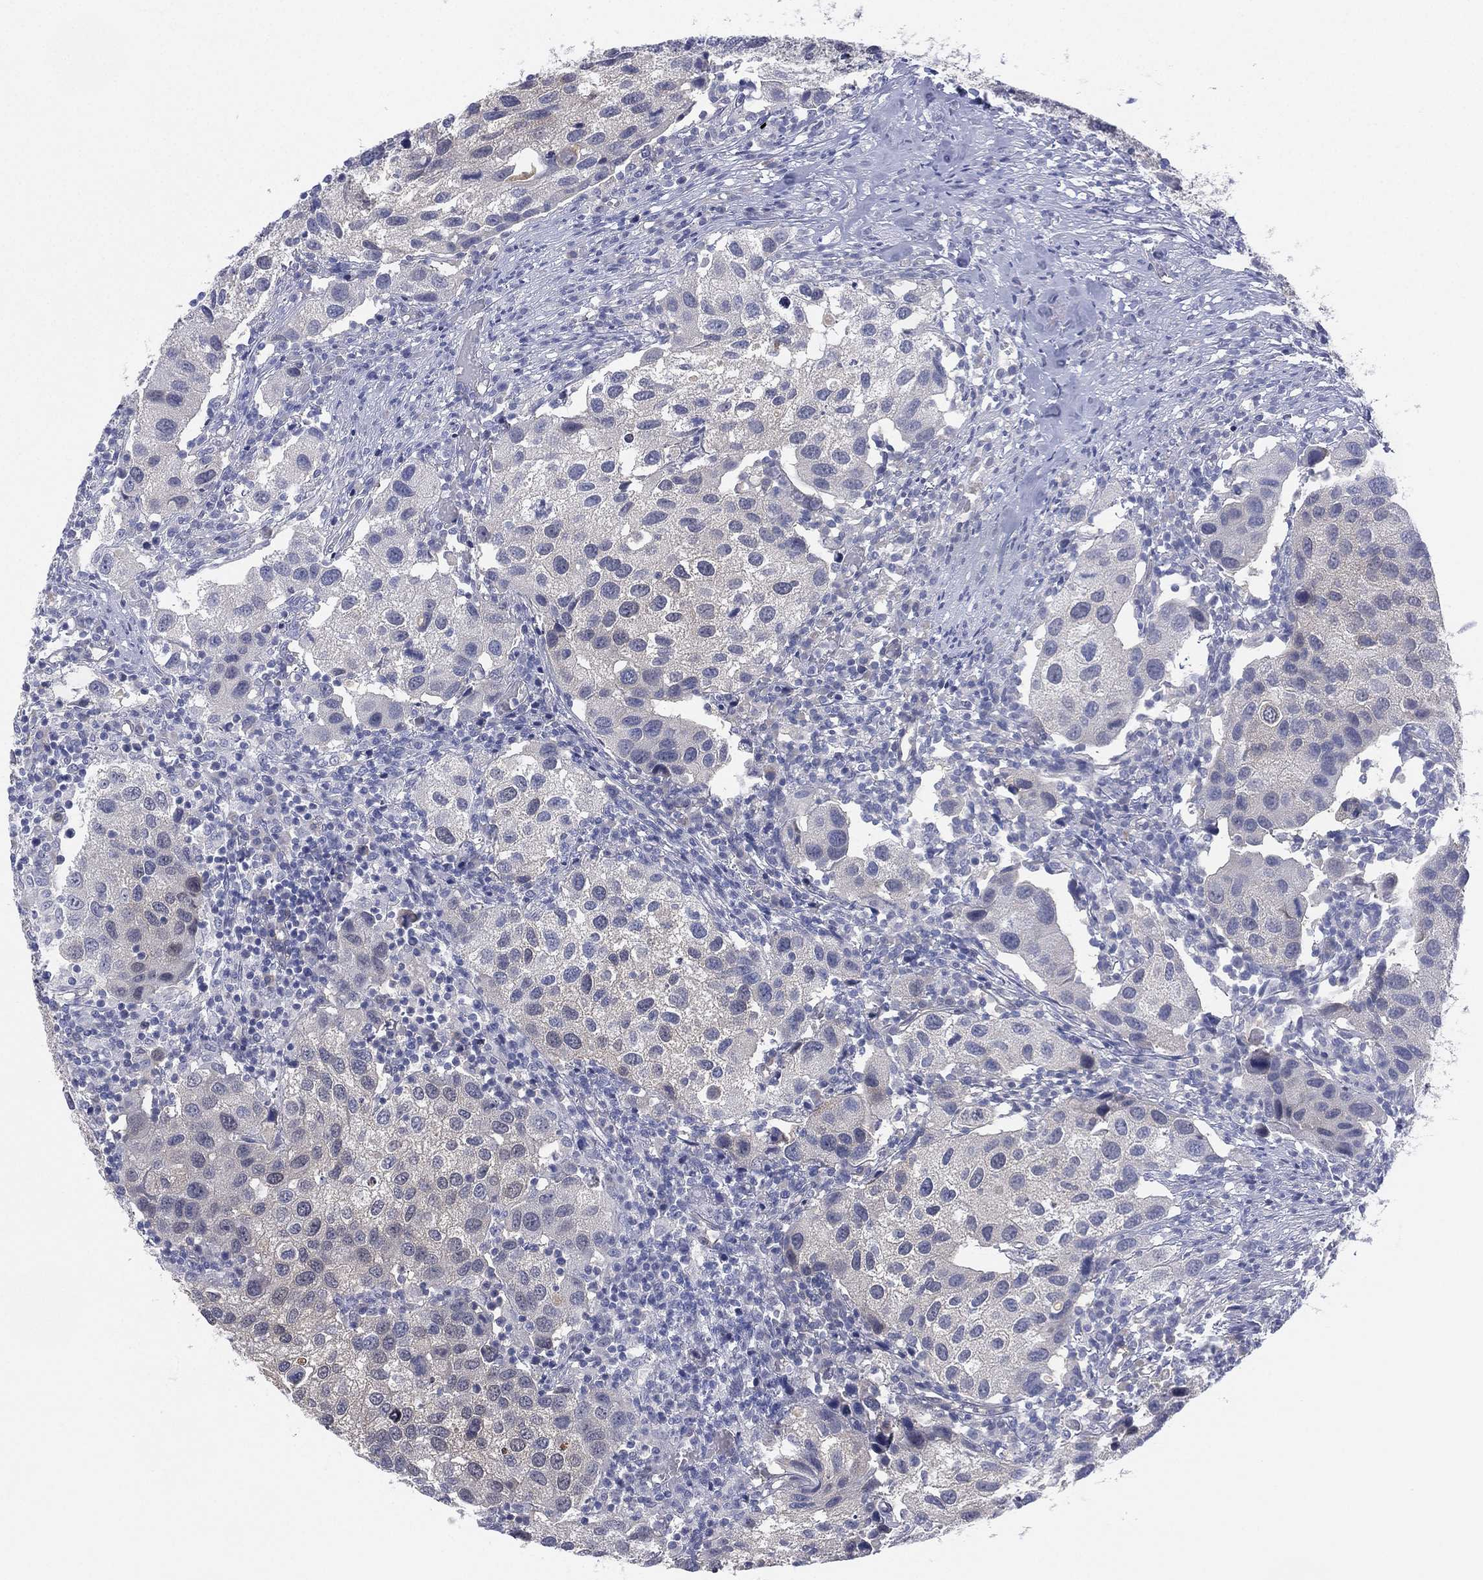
{"staining": {"intensity": "negative", "quantity": "none", "location": "none"}, "tissue": "urothelial cancer", "cell_type": "Tumor cells", "image_type": "cancer", "snomed": [{"axis": "morphology", "description": "Urothelial carcinoma, High grade"}, {"axis": "topography", "description": "Urinary bladder"}], "caption": "Immunohistochemical staining of human urothelial cancer displays no significant expression in tumor cells.", "gene": "DDAH1", "patient": {"sex": "male", "age": 79}}